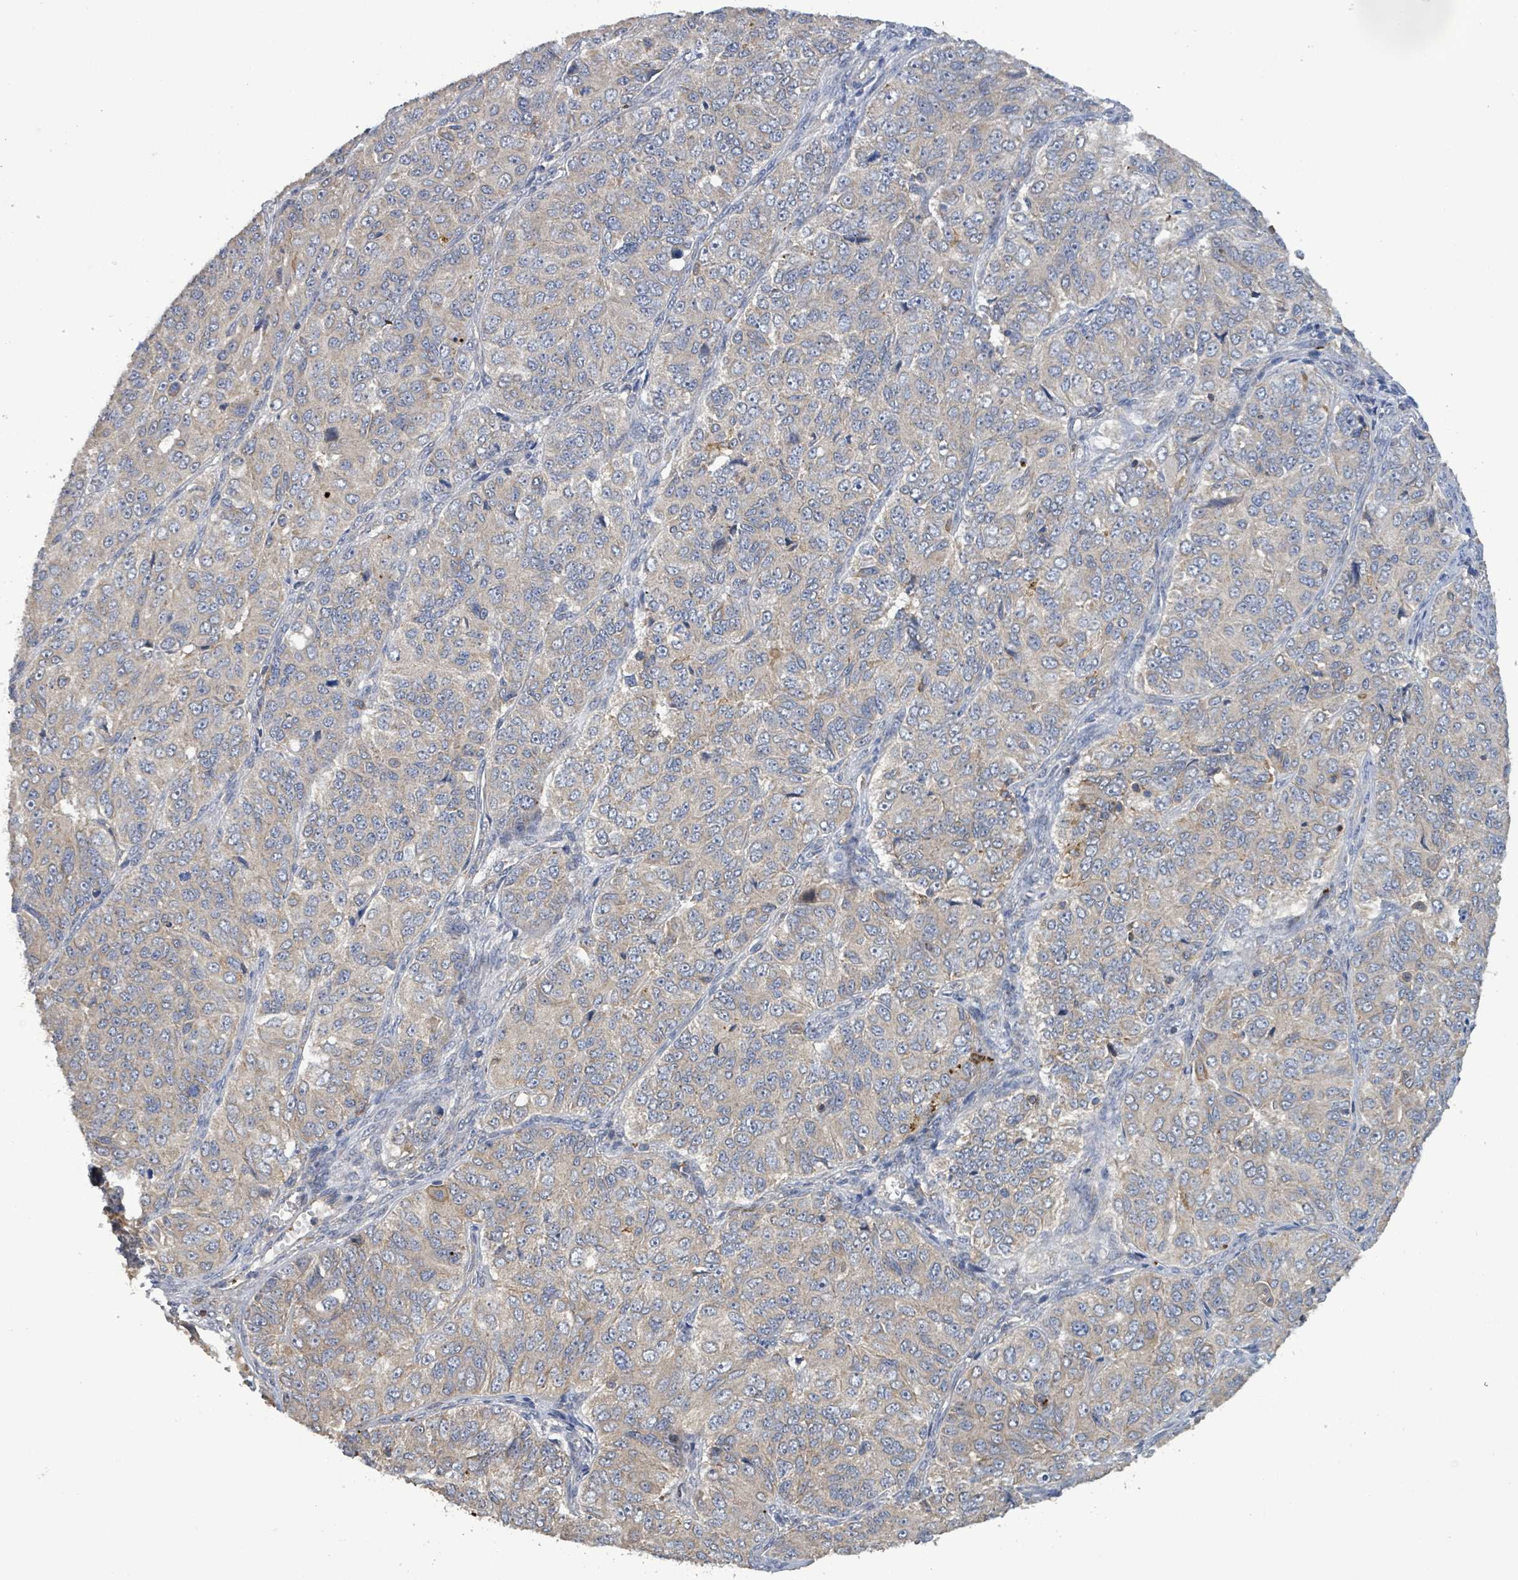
{"staining": {"intensity": "weak", "quantity": "<25%", "location": "cytoplasmic/membranous"}, "tissue": "ovarian cancer", "cell_type": "Tumor cells", "image_type": "cancer", "snomed": [{"axis": "morphology", "description": "Carcinoma, endometroid"}, {"axis": "topography", "description": "Ovary"}], "caption": "Protein analysis of ovarian cancer (endometroid carcinoma) displays no significant staining in tumor cells.", "gene": "PLAAT1", "patient": {"sex": "female", "age": 51}}